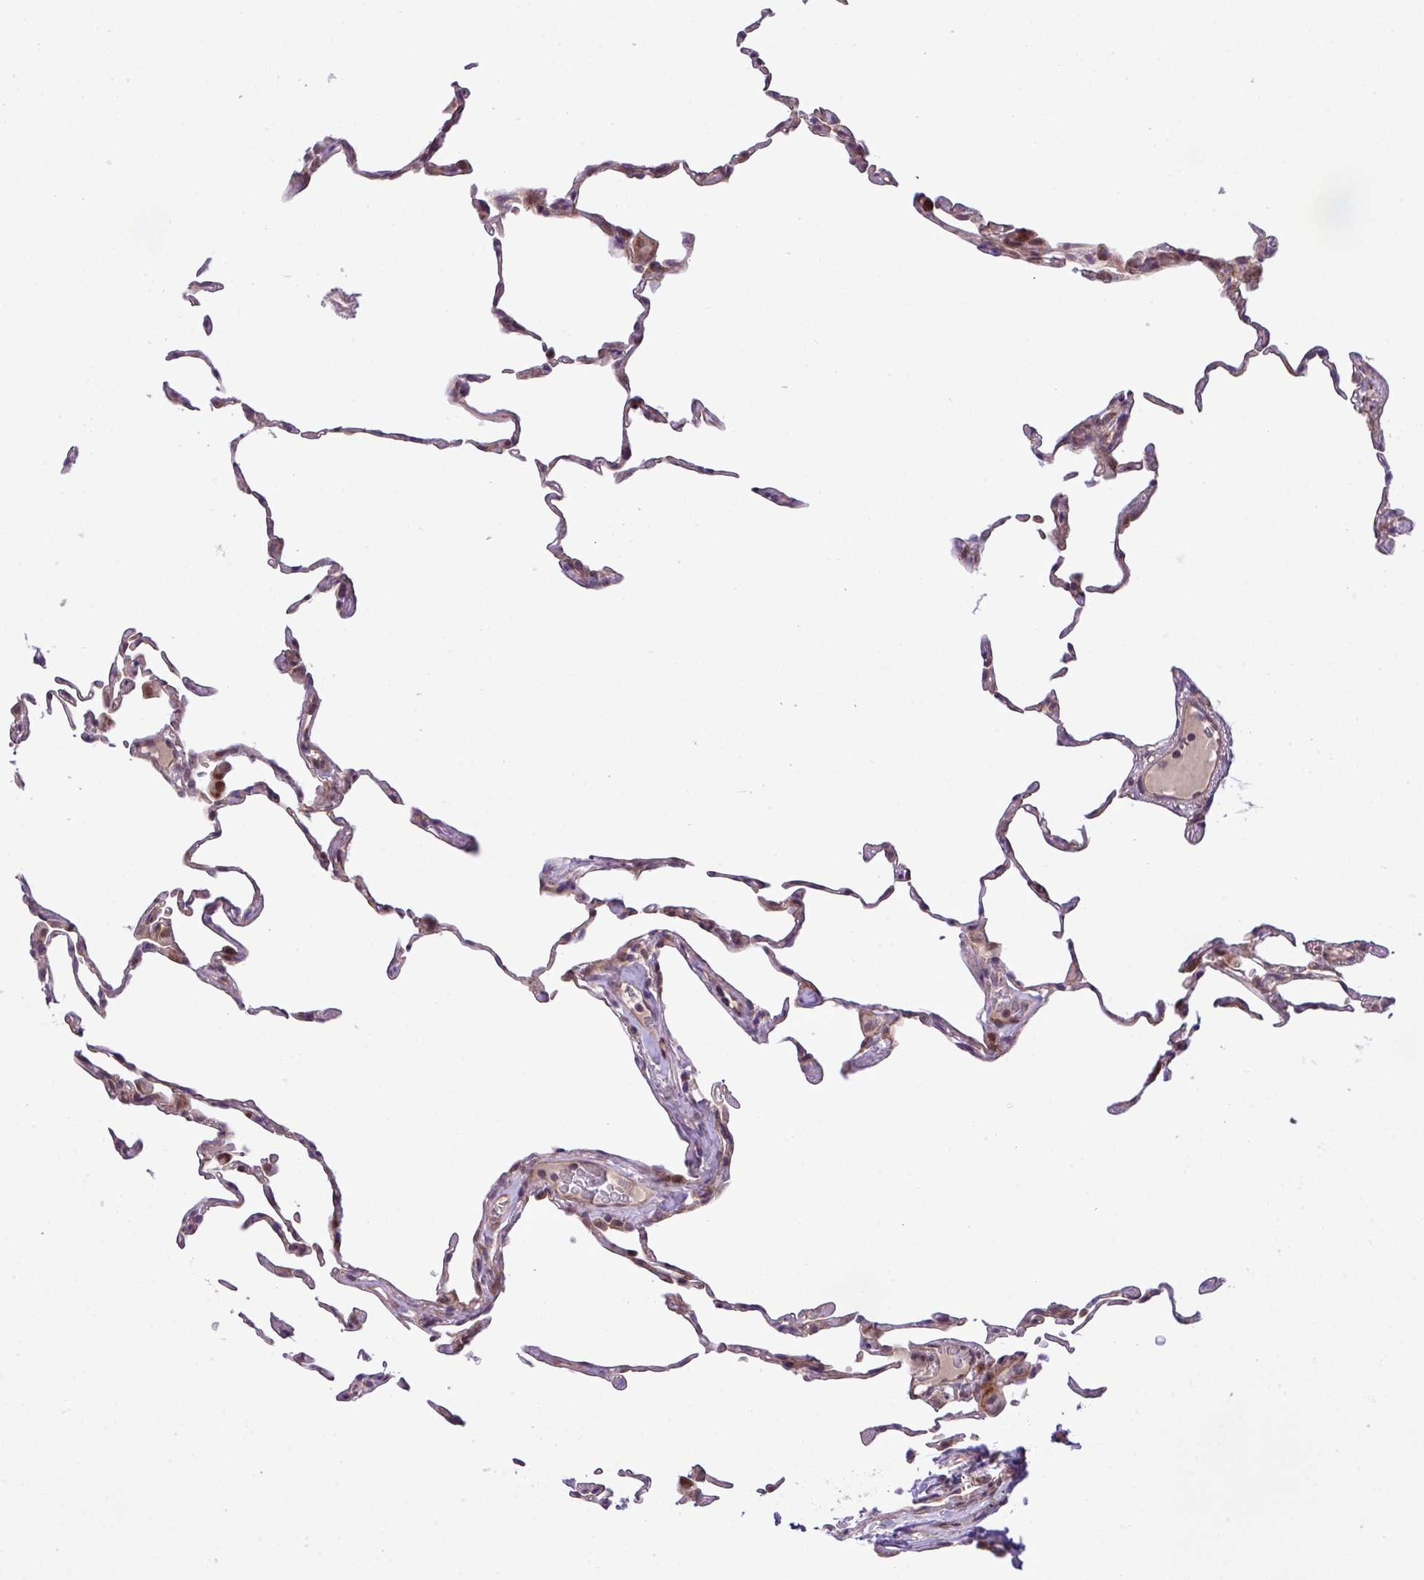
{"staining": {"intensity": "weak", "quantity": "25%-75%", "location": "cytoplasmic/membranous"}, "tissue": "lung", "cell_type": "Alveolar cells", "image_type": "normal", "snomed": [{"axis": "morphology", "description": "Normal tissue, NOS"}, {"axis": "topography", "description": "Lung"}], "caption": "This is a micrograph of IHC staining of benign lung, which shows weak expression in the cytoplasmic/membranous of alveolar cells.", "gene": "B3GNT9", "patient": {"sex": "female", "age": 57}}